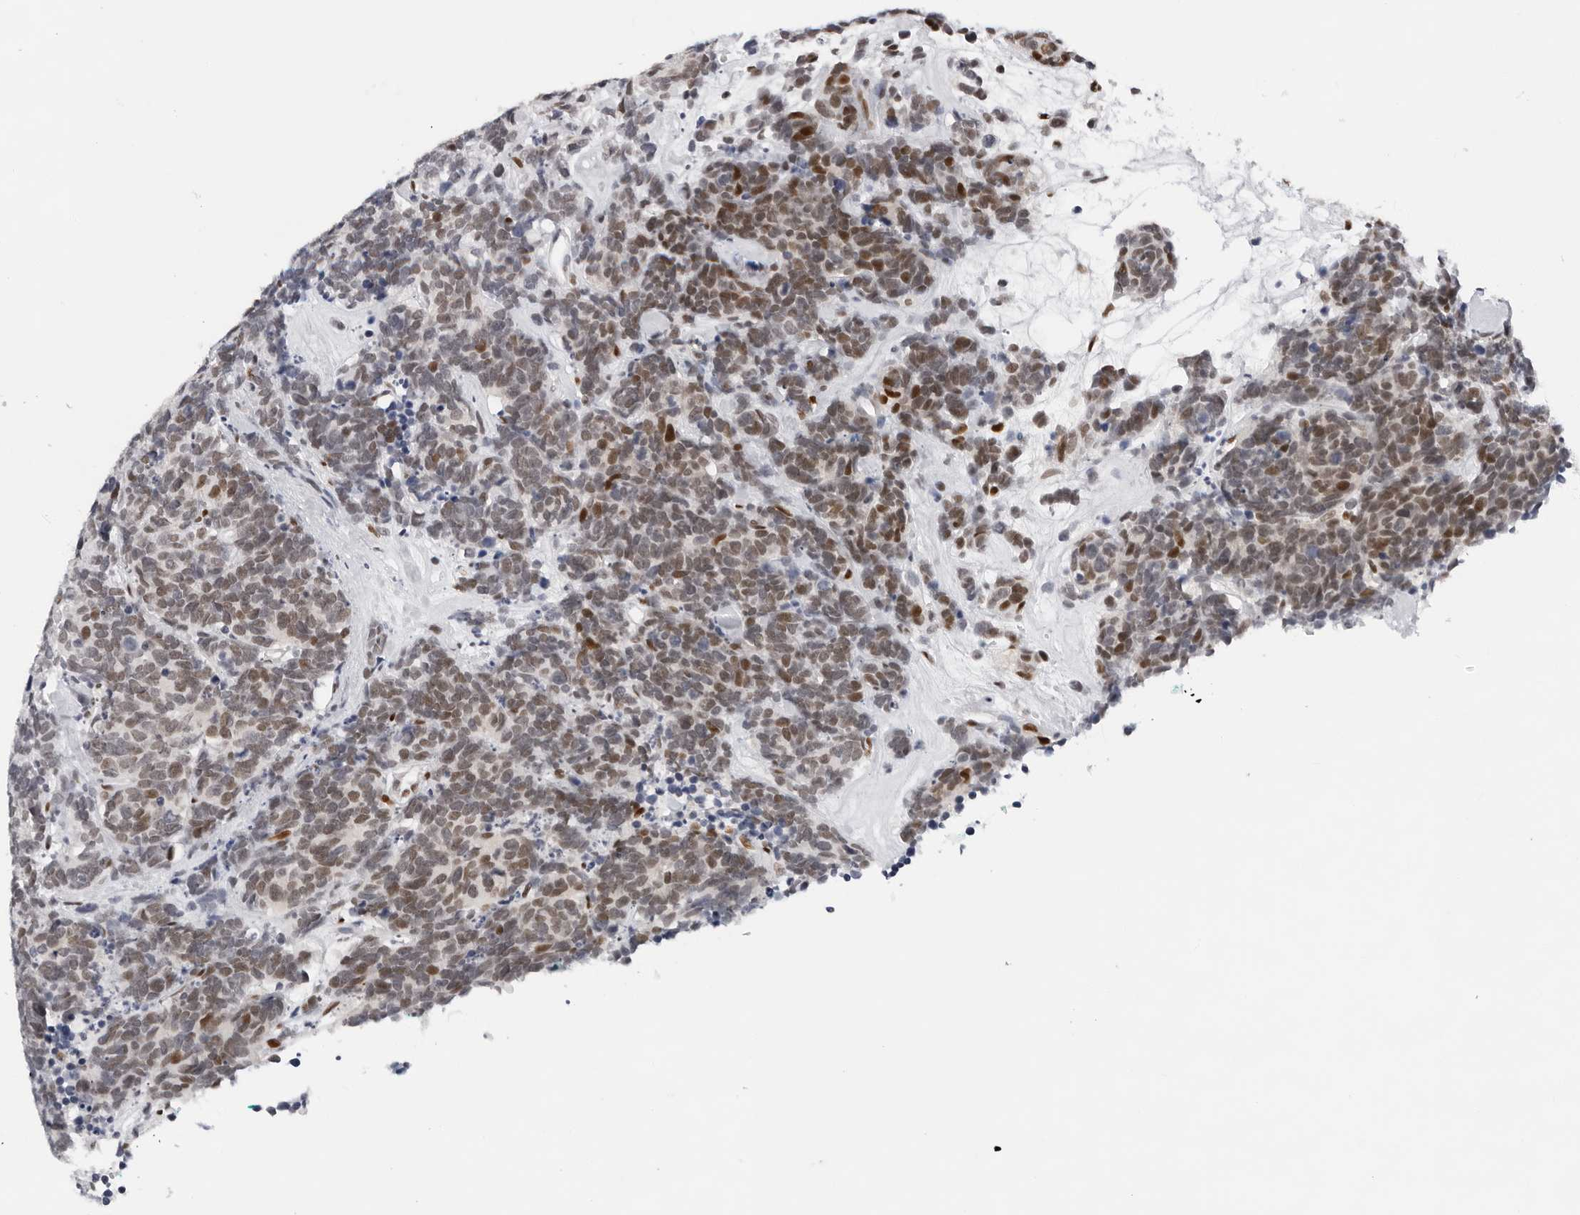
{"staining": {"intensity": "moderate", "quantity": "25%-75%", "location": "nuclear"}, "tissue": "carcinoid", "cell_type": "Tumor cells", "image_type": "cancer", "snomed": [{"axis": "morphology", "description": "Carcinoma, NOS"}, {"axis": "morphology", "description": "Carcinoid, malignant, NOS"}, {"axis": "topography", "description": "Urinary bladder"}], "caption": "Moderate nuclear protein expression is appreciated in about 25%-75% of tumor cells in carcinoid.", "gene": "OGG1", "patient": {"sex": "male", "age": 57}}